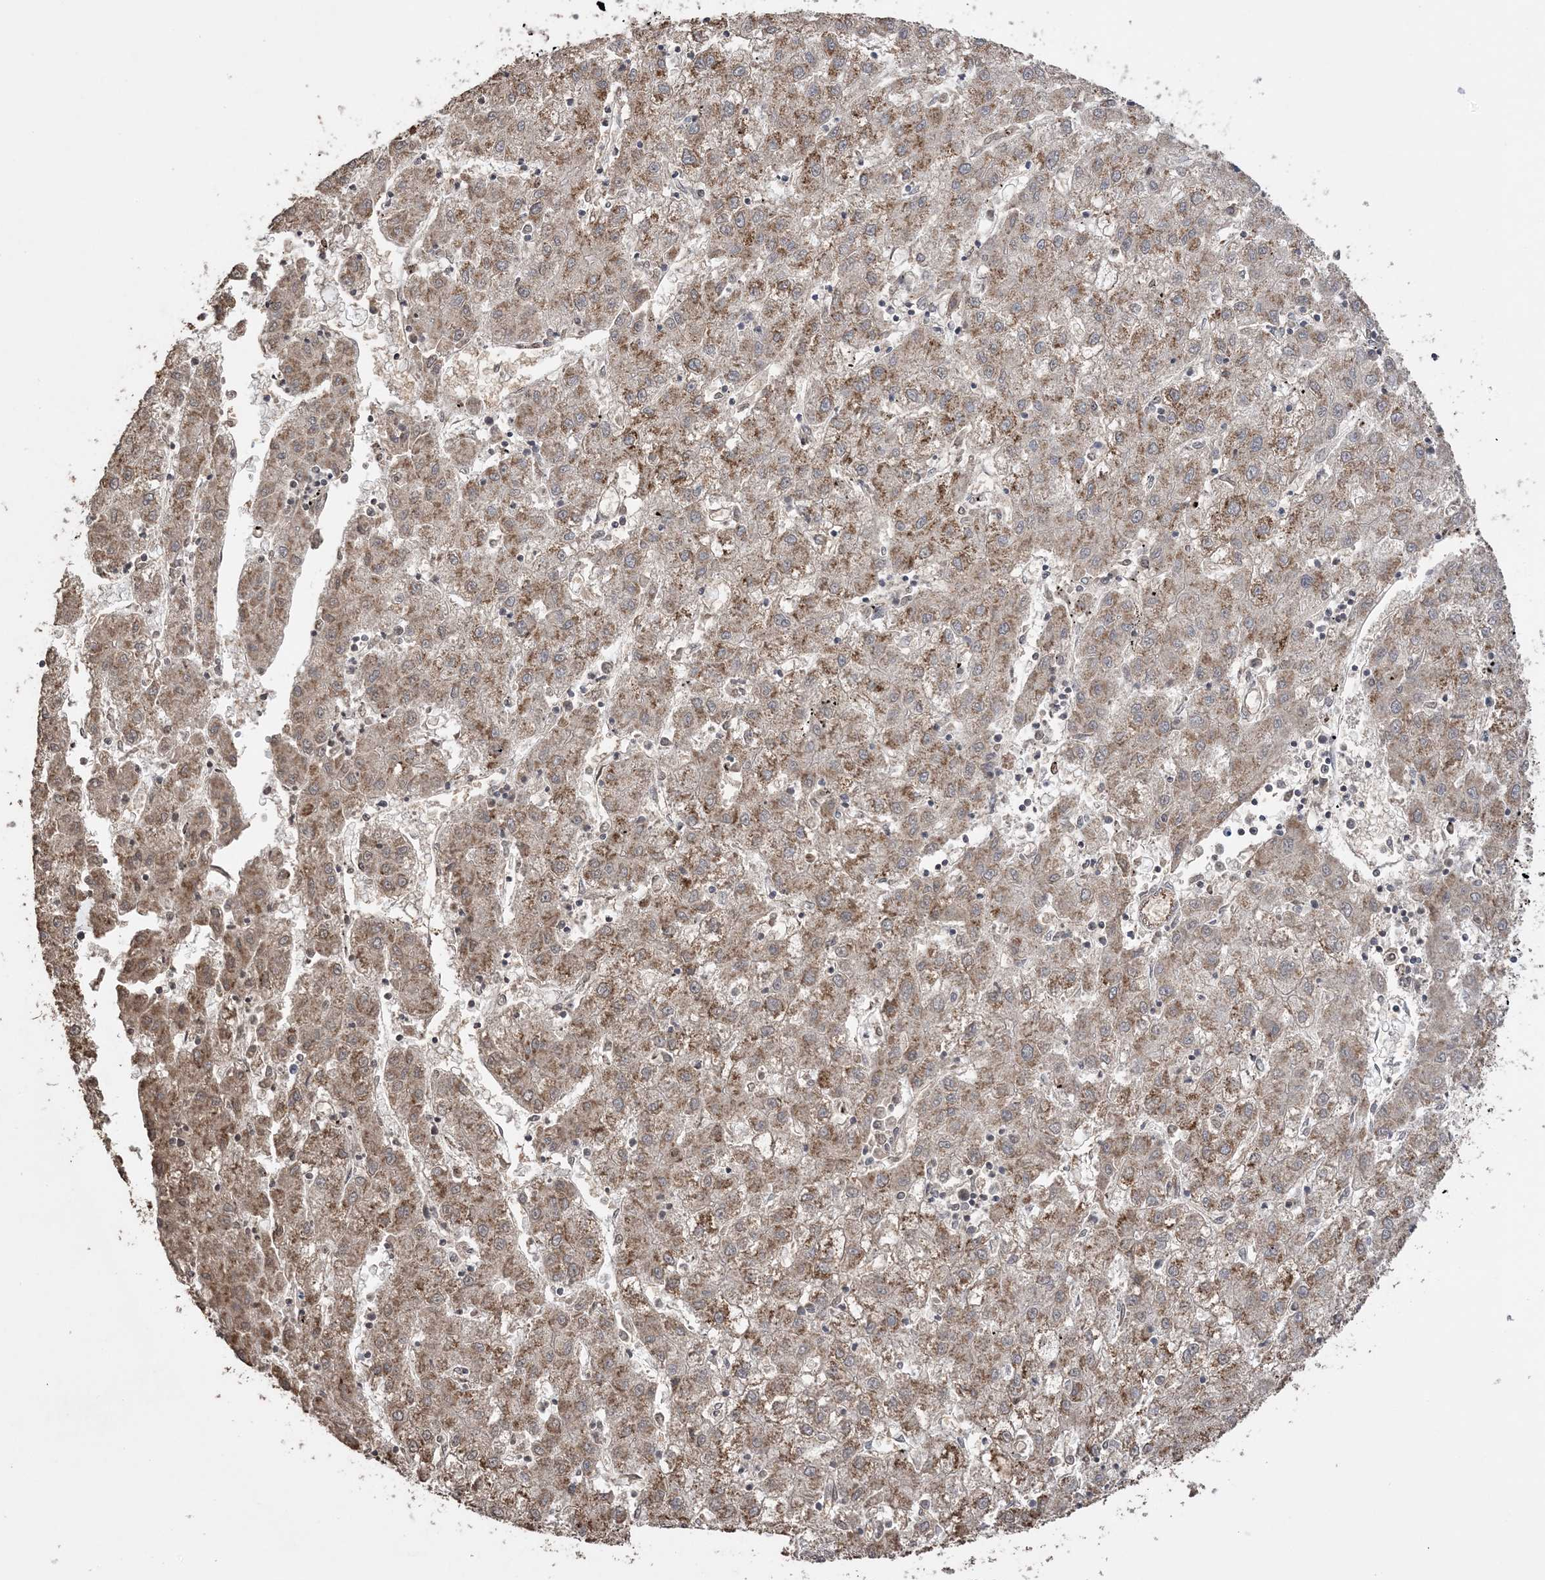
{"staining": {"intensity": "moderate", "quantity": ">75%", "location": "cytoplasmic/membranous"}, "tissue": "liver cancer", "cell_type": "Tumor cells", "image_type": "cancer", "snomed": [{"axis": "morphology", "description": "Carcinoma, Hepatocellular, NOS"}, {"axis": "topography", "description": "Liver"}], "caption": "Human hepatocellular carcinoma (liver) stained for a protein (brown) demonstrates moderate cytoplasmic/membranous positive expression in about >75% of tumor cells.", "gene": "XRN1", "patient": {"sex": "male", "age": 72}}